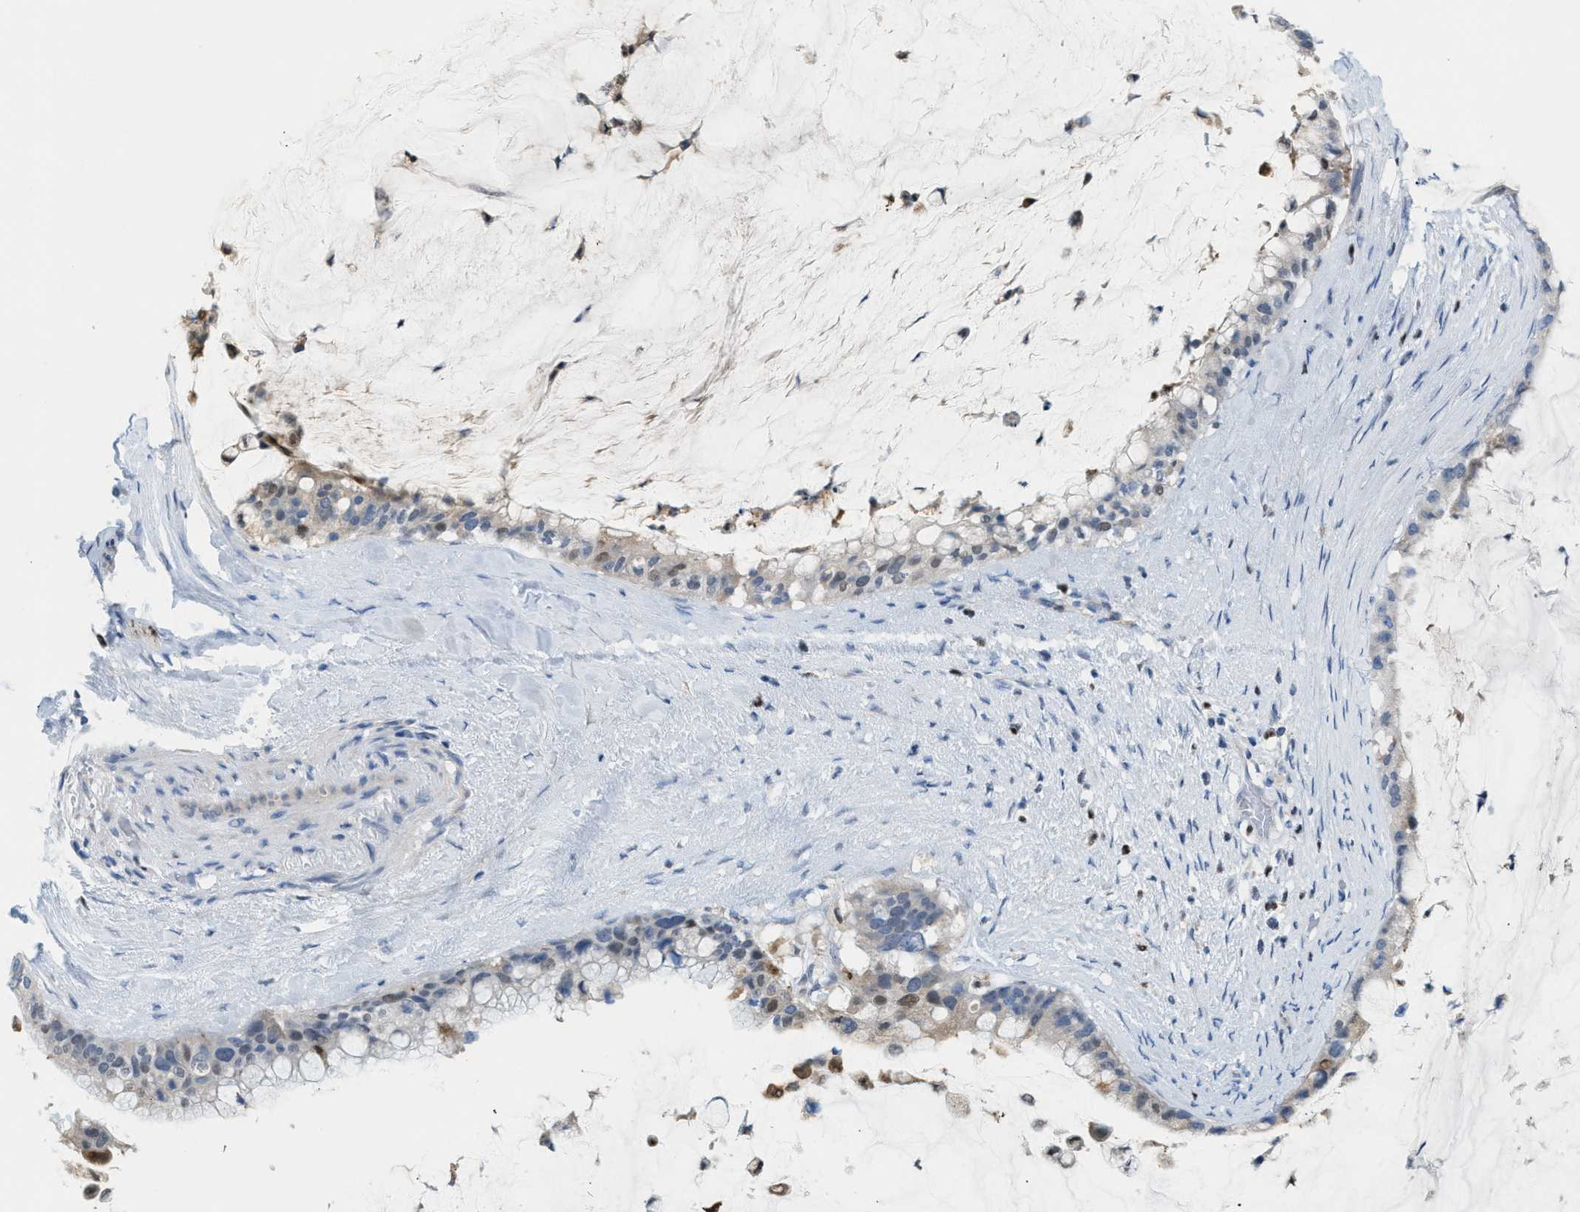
{"staining": {"intensity": "weak", "quantity": "<25%", "location": "nuclear"}, "tissue": "pancreatic cancer", "cell_type": "Tumor cells", "image_type": "cancer", "snomed": [{"axis": "morphology", "description": "Adenocarcinoma, NOS"}, {"axis": "topography", "description": "Pancreas"}], "caption": "High magnification brightfield microscopy of pancreatic cancer (adenocarcinoma) stained with DAB (brown) and counterstained with hematoxylin (blue): tumor cells show no significant positivity.", "gene": "PPM1D", "patient": {"sex": "male", "age": 41}}